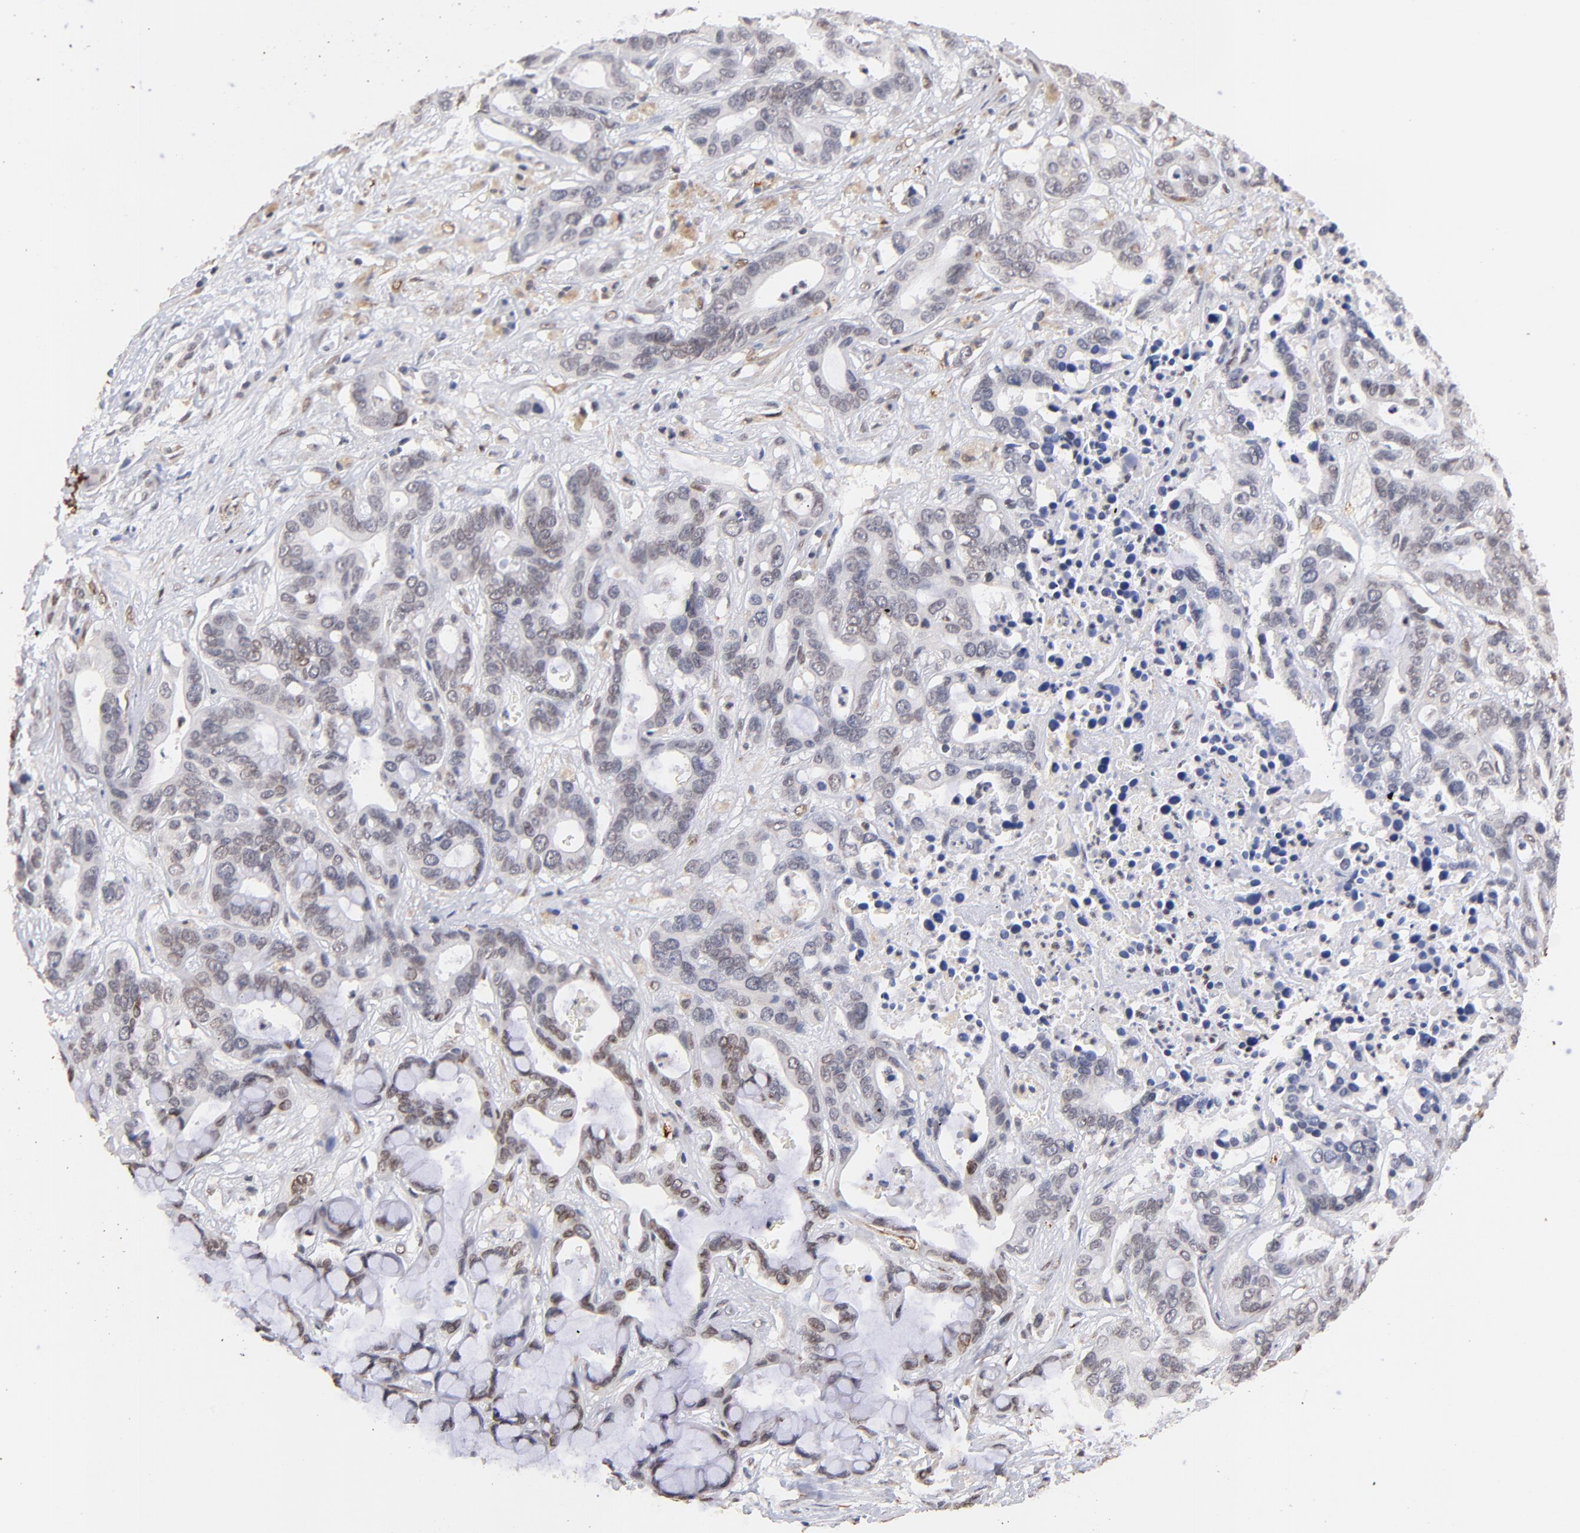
{"staining": {"intensity": "weak", "quantity": "25%-75%", "location": "cytoplasmic/membranous,nuclear"}, "tissue": "liver cancer", "cell_type": "Tumor cells", "image_type": "cancer", "snomed": [{"axis": "morphology", "description": "Cholangiocarcinoma"}, {"axis": "topography", "description": "Liver"}], "caption": "Protein analysis of cholangiocarcinoma (liver) tissue exhibits weak cytoplasmic/membranous and nuclear positivity in approximately 25%-75% of tumor cells.", "gene": "ZFP92", "patient": {"sex": "female", "age": 65}}